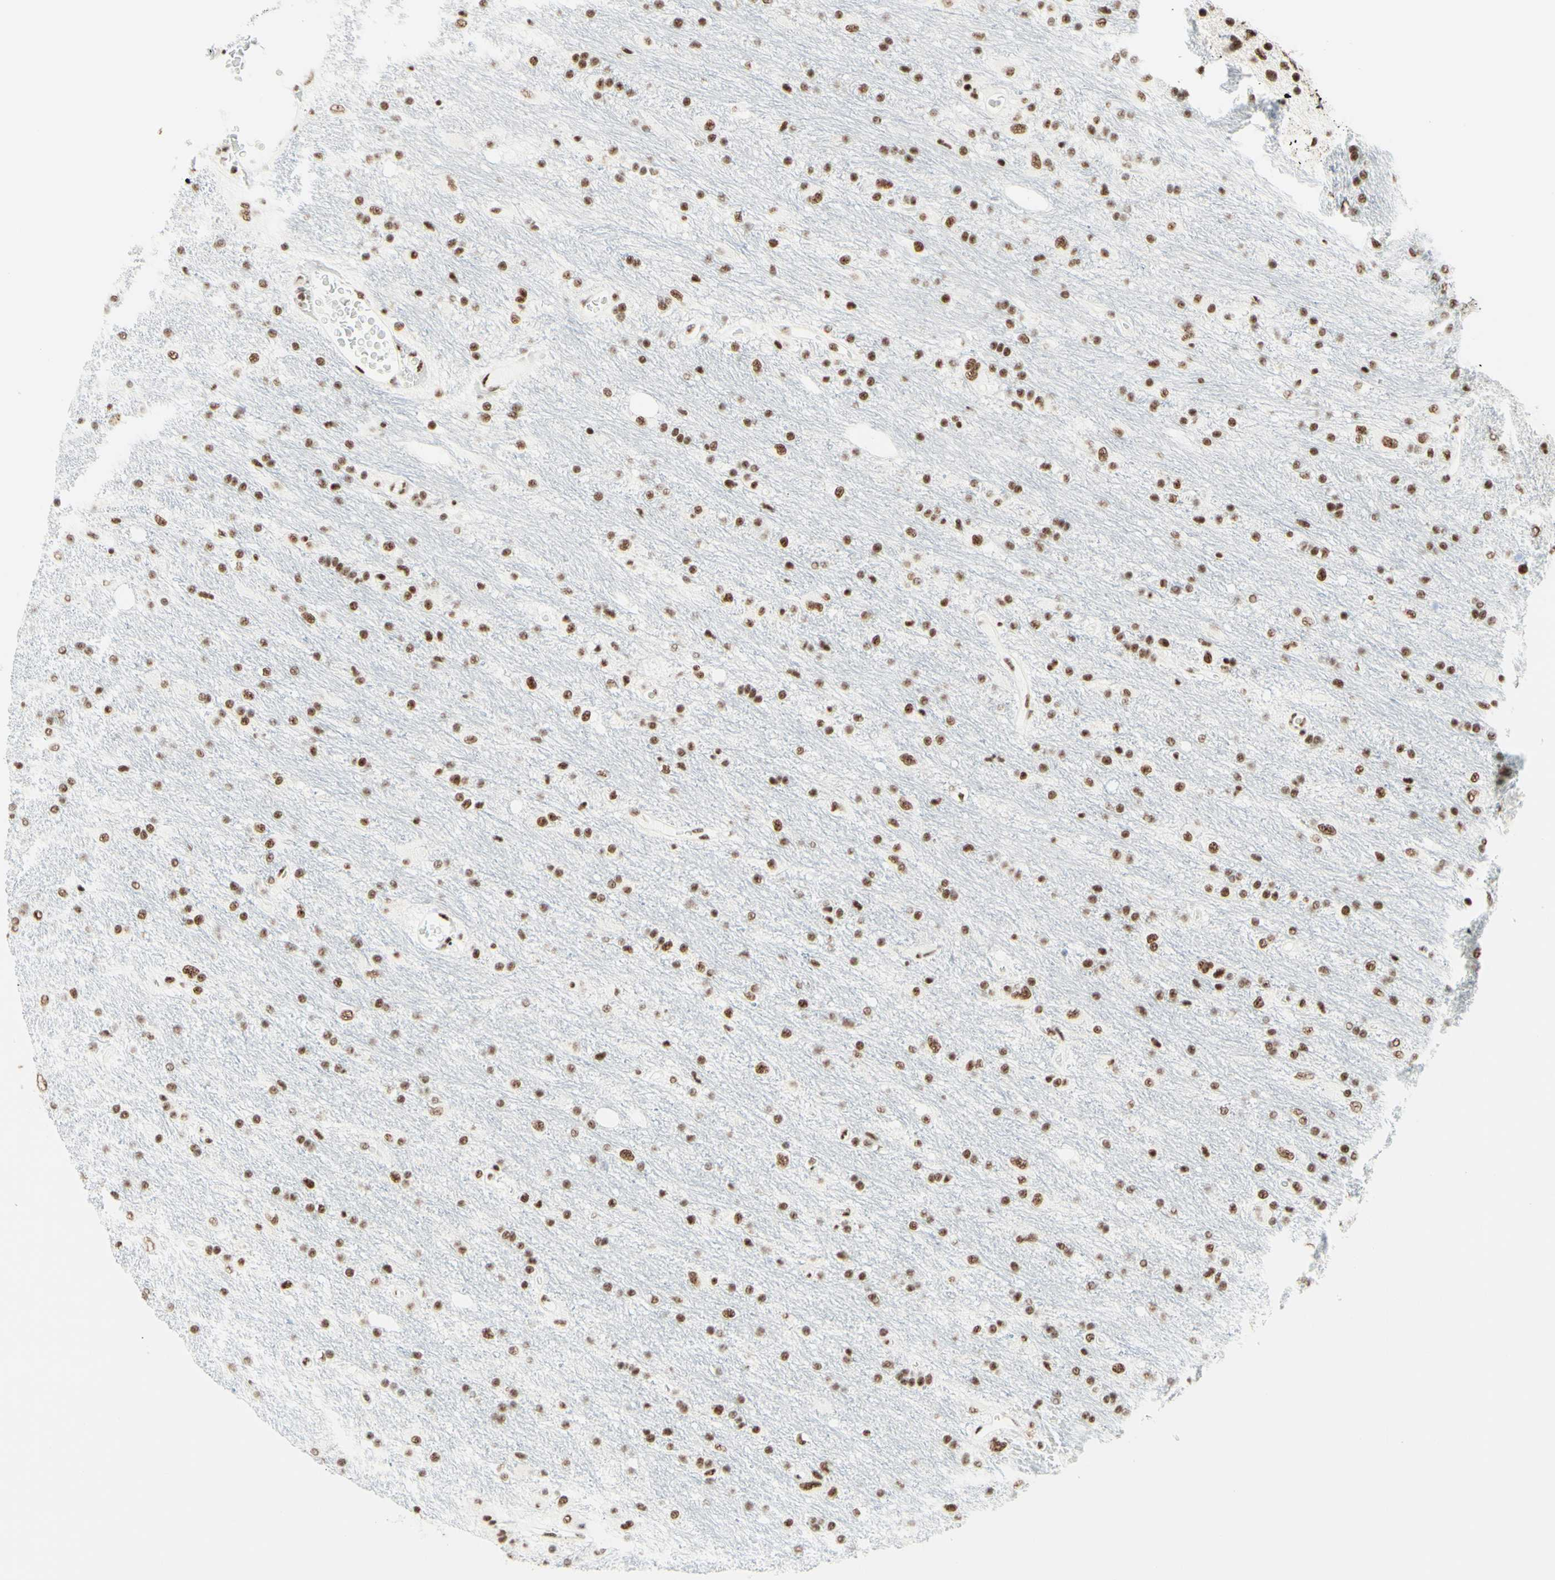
{"staining": {"intensity": "moderate", "quantity": ">75%", "location": "nuclear"}, "tissue": "glioma", "cell_type": "Tumor cells", "image_type": "cancer", "snomed": [{"axis": "morphology", "description": "Glioma, malignant, Low grade"}, {"axis": "topography", "description": "Brain"}], "caption": "The histopathology image reveals a brown stain indicating the presence of a protein in the nuclear of tumor cells in glioma. The staining was performed using DAB (3,3'-diaminobenzidine) to visualize the protein expression in brown, while the nuclei were stained in blue with hematoxylin (Magnification: 20x).", "gene": "WTAP", "patient": {"sex": "male", "age": 77}}